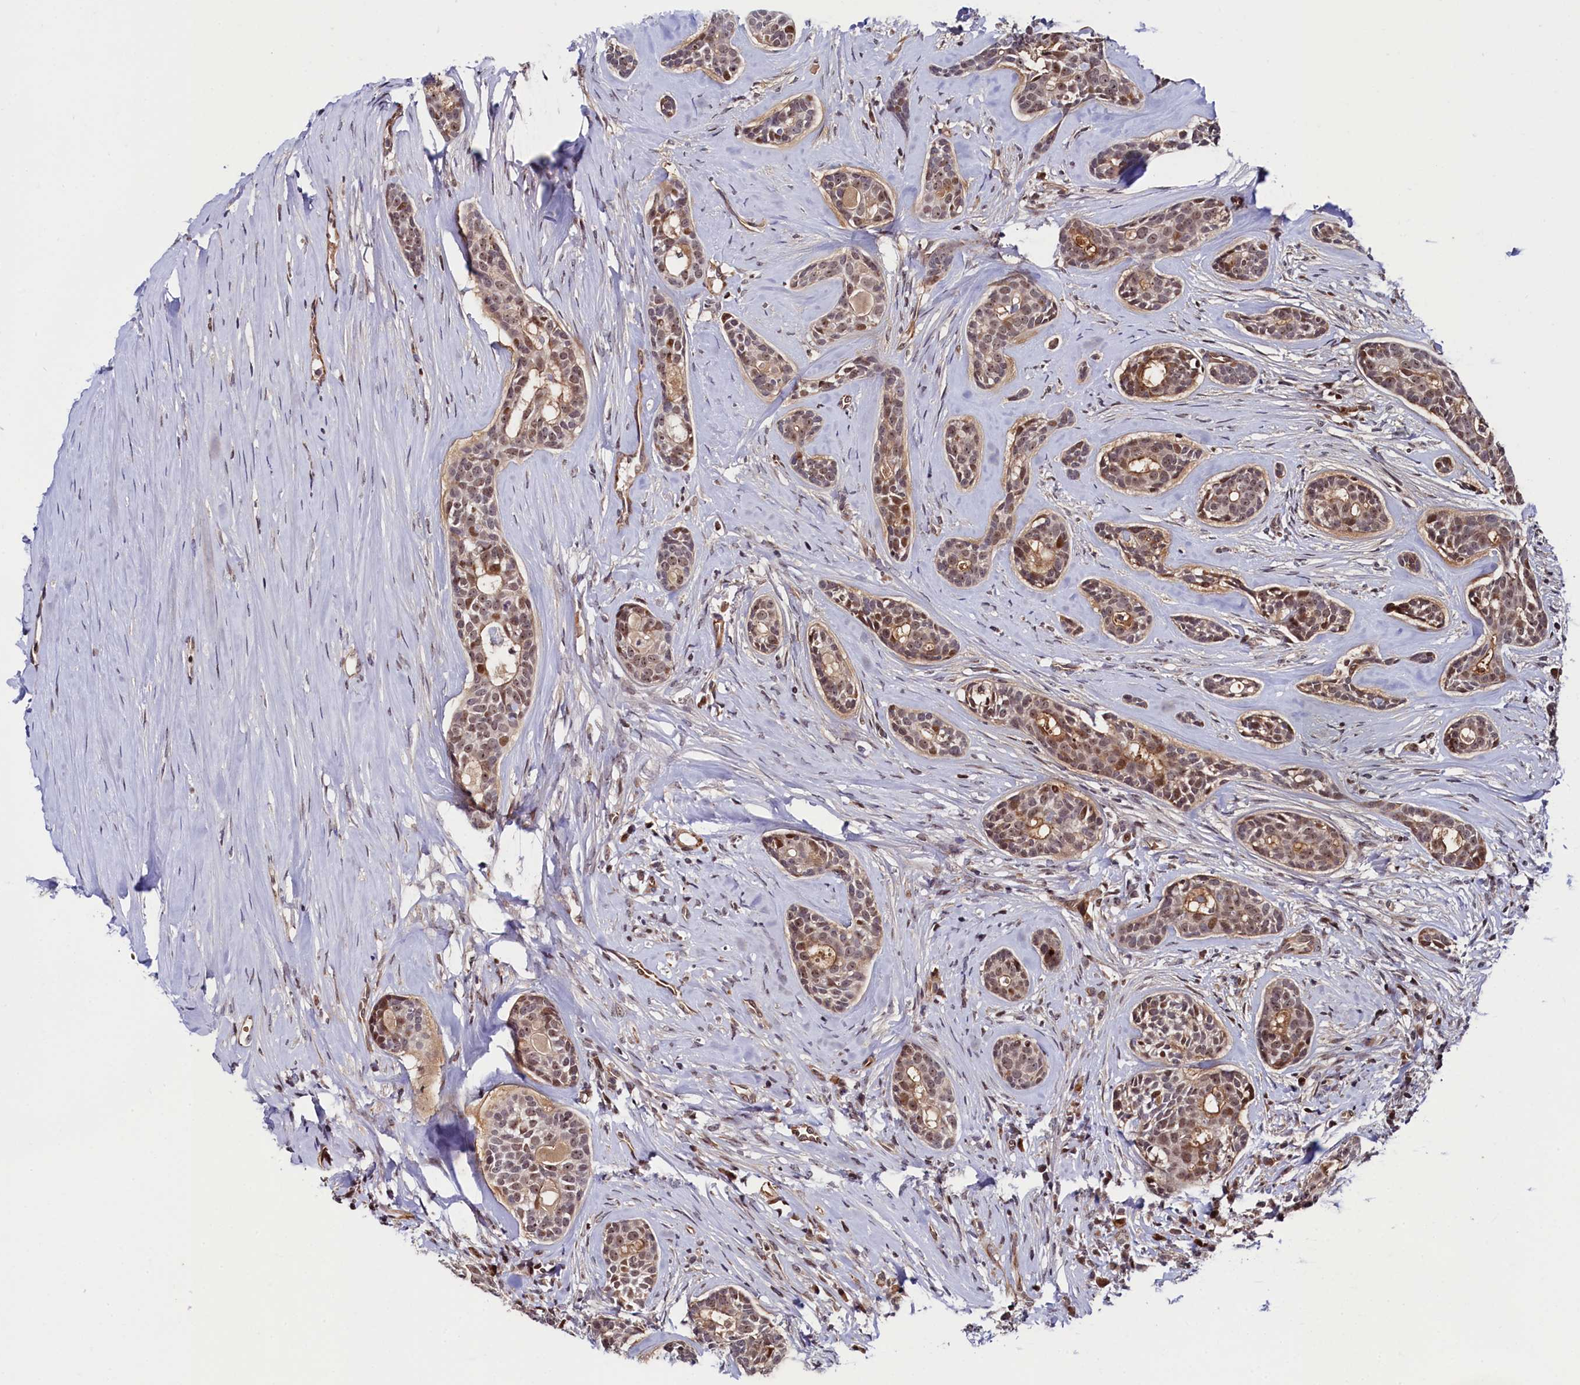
{"staining": {"intensity": "moderate", "quantity": ">75%", "location": "nuclear"}, "tissue": "head and neck cancer", "cell_type": "Tumor cells", "image_type": "cancer", "snomed": [{"axis": "morphology", "description": "Adenocarcinoma, NOS"}, {"axis": "topography", "description": "Subcutis"}, {"axis": "topography", "description": "Head-Neck"}], "caption": "Brown immunohistochemical staining in human head and neck adenocarcinoma shows moderate nuclear staining in approximately >75% of tumor cells. (brown staining indicates protein expression, while blue staining denotes nuclei).", "gene": "LEO1", "patient": {"sex": "female", "age": 73}}